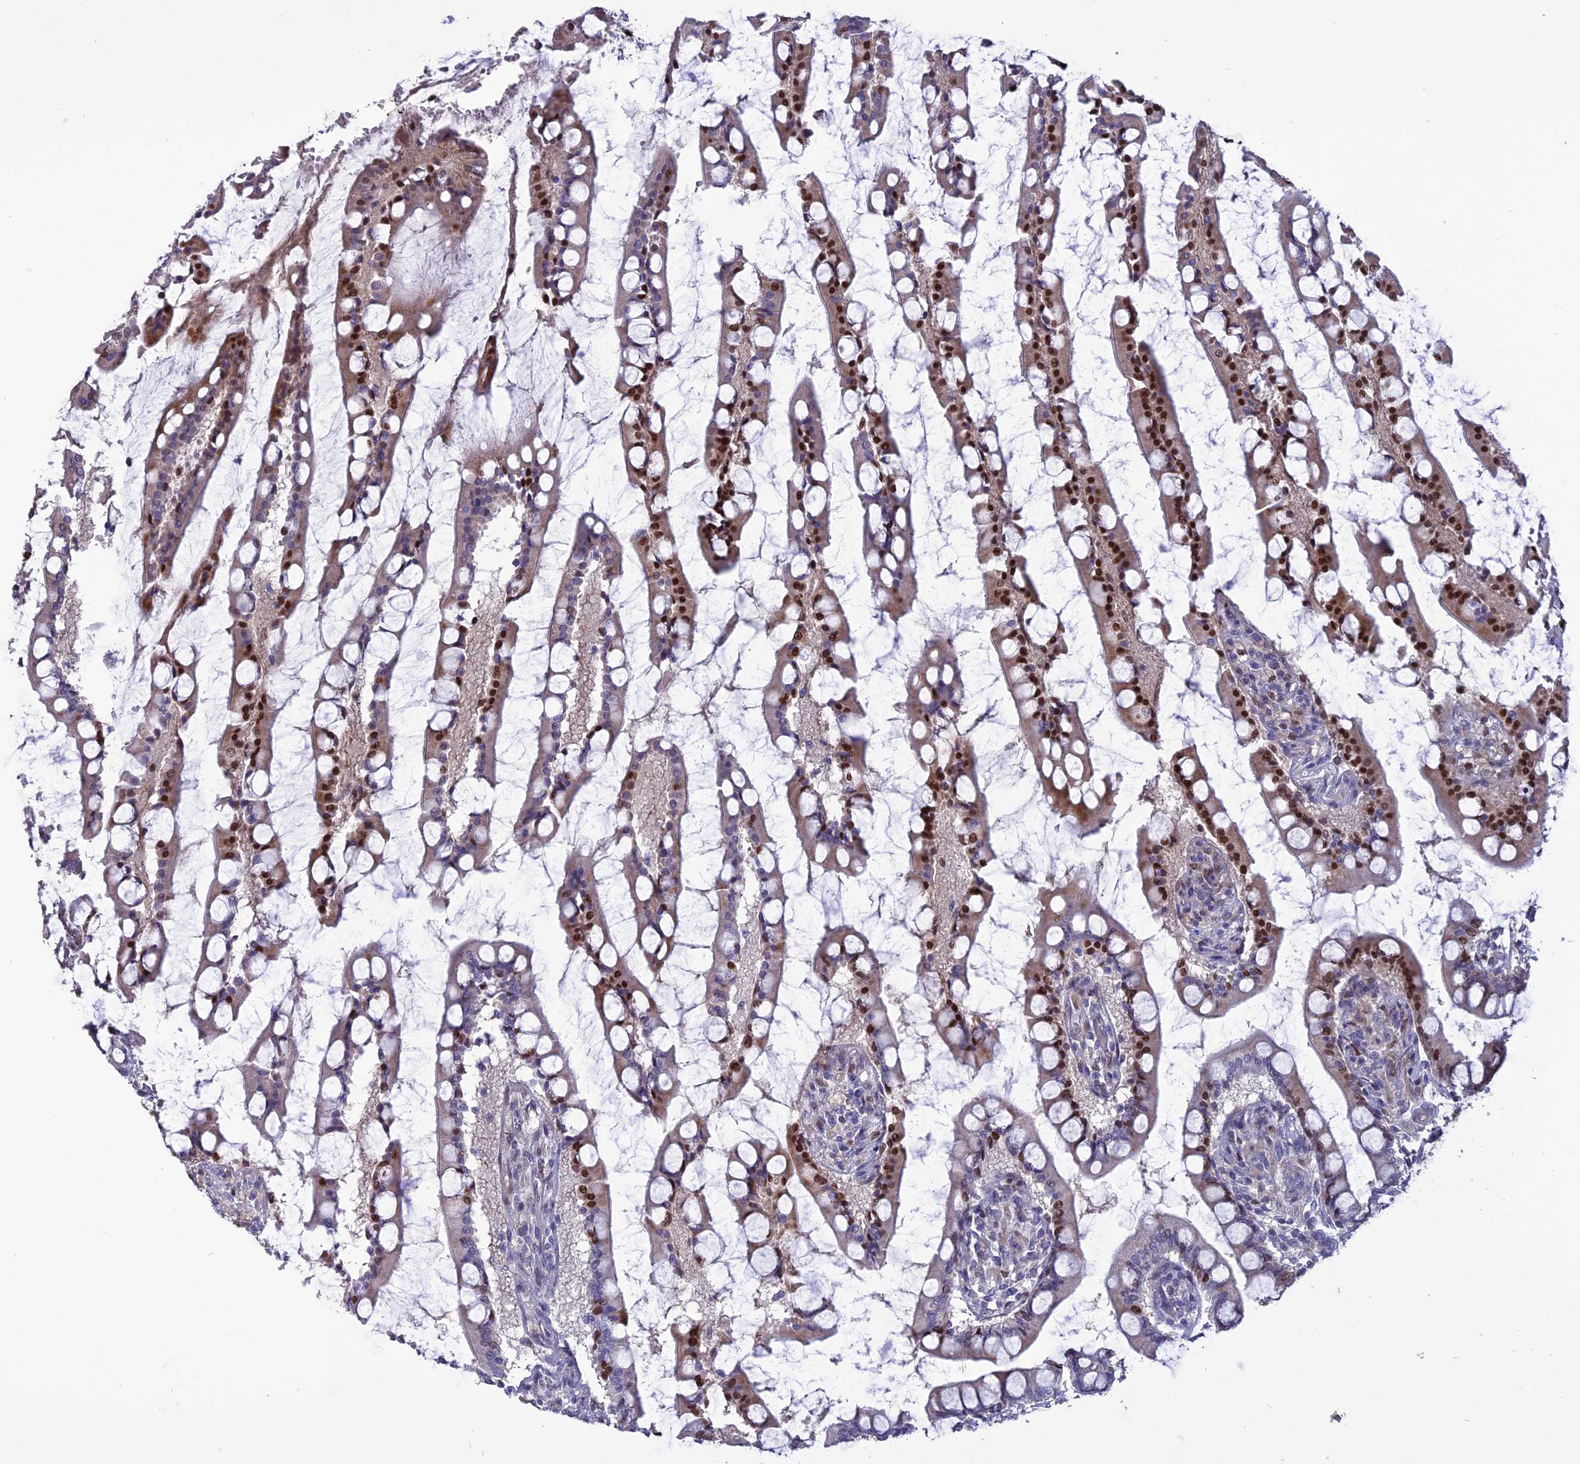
{"staining": {"intensity": "moderate", "quantity": "25%-75%", "location": "cytoplasmic/membranous,nuclear"}, "tissue": "small intestine", "cell_type": "Glandular cells", "image_type": "normal", "snomed": [{"axis": "morphology", "description": "Normal tissue, NOS"}, {"axis": "topography", "description": "Small intestine"}], "caption": "Brown immunohistochemical staining in unremarkable small intestine demonstrates moderate cytoplasmic/membranous,nuclear positivity in approximately 25%-75% of glandular cells.", "gene": "TMEM263", "patient": {"sex": "male", "age": 52}}